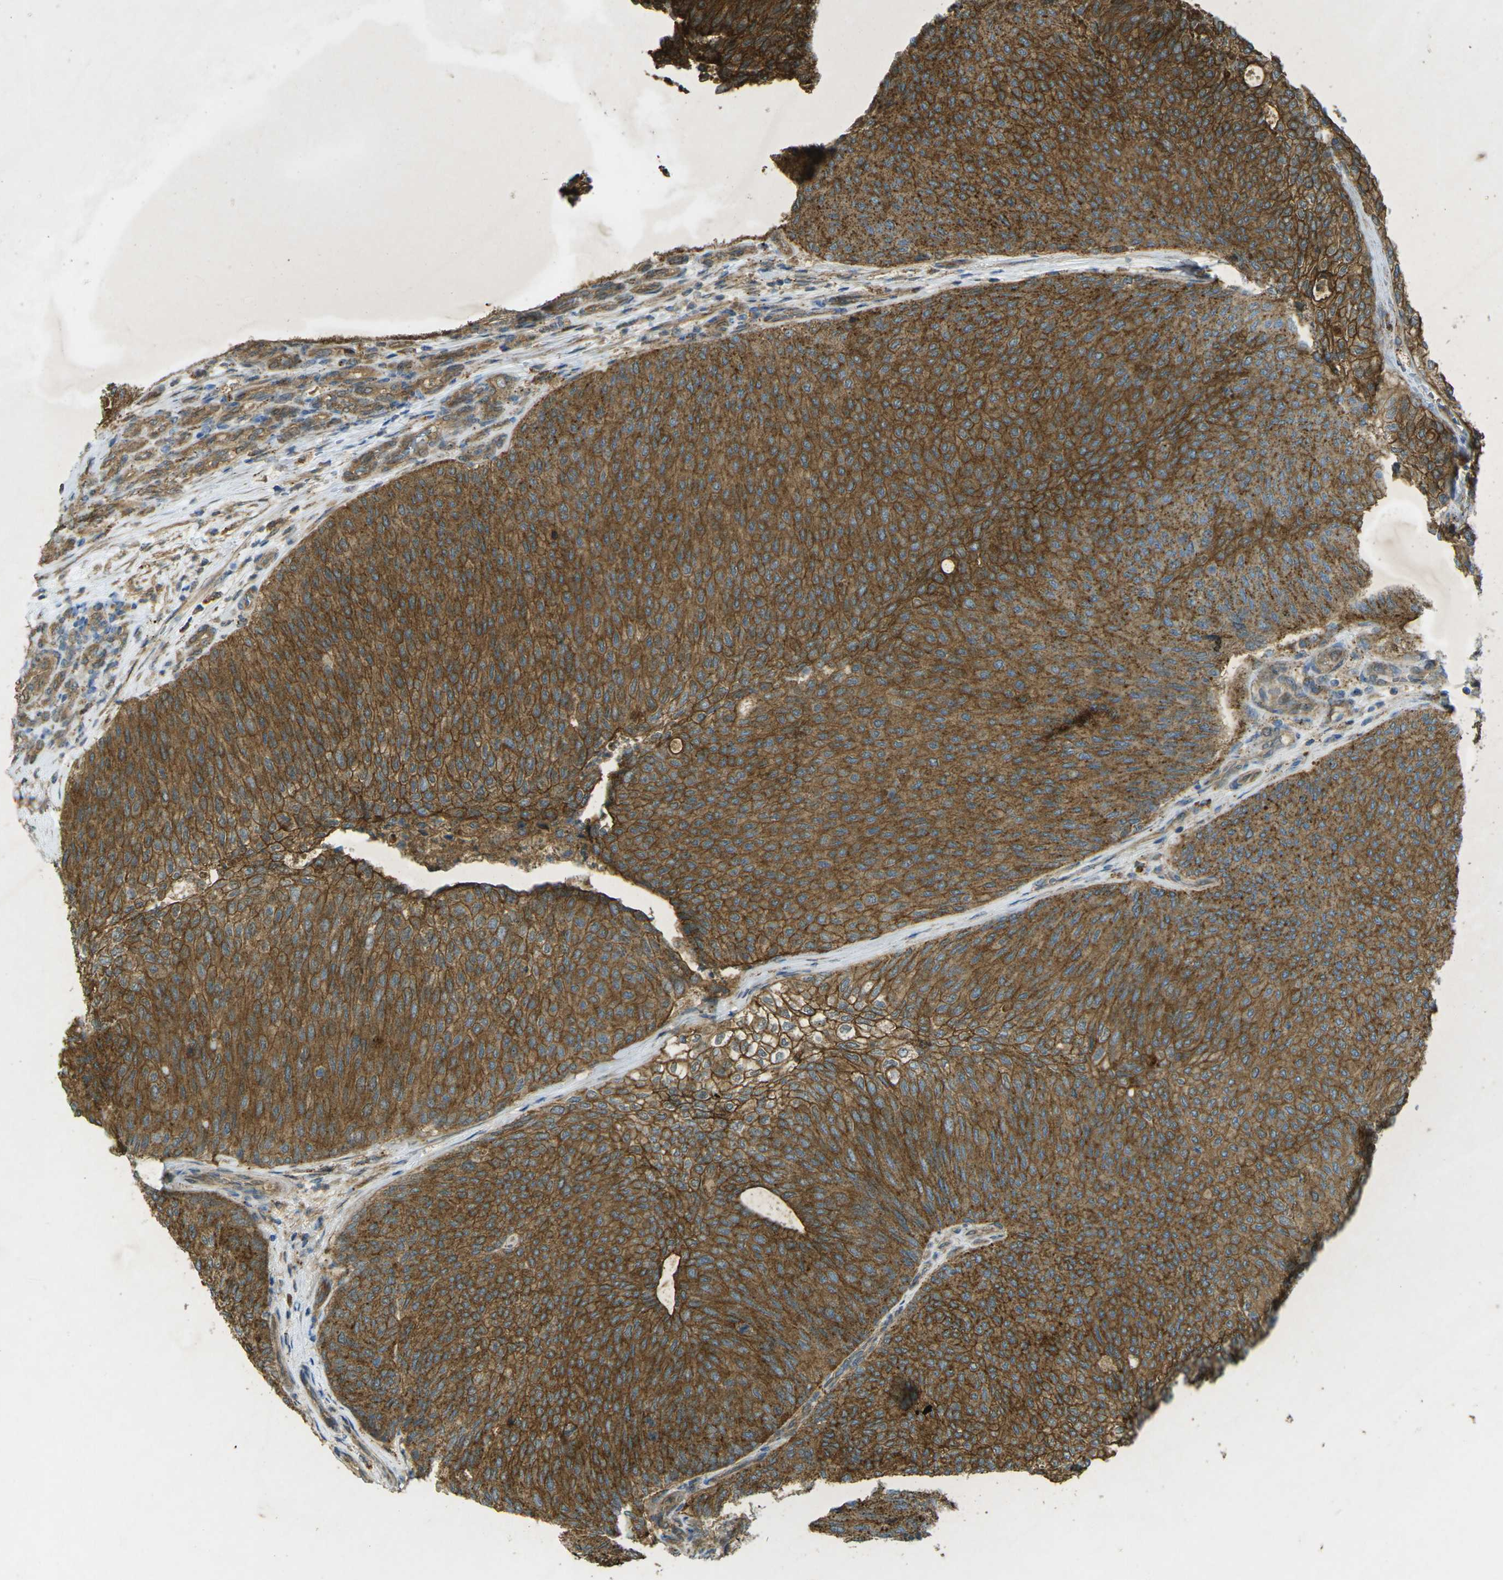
{"staining": {"intensity": "strong", "quantity": ">75%", "location": "cytoplasmic/membranous"}, "tissue": "urothelial cancer", "cell_type": "Tumor cells", "image_type": "cancer", "snomed": [{"axis": "morphology", "description": "Urothelial carcinoma, Low grade"}, {"axis": "topography", "description": "Urinary bladder"}], "caption": "A histopathology image of human low-grade urothelial carcinoma stained for a protein displays strong cytoplasmic/membranous brown staining in tumor cells. (DAB IHC, brown staining for protein, blue staining for nuclei).", "gene": "CHMP3", "patient": {"sex": "female", "age": 79}}